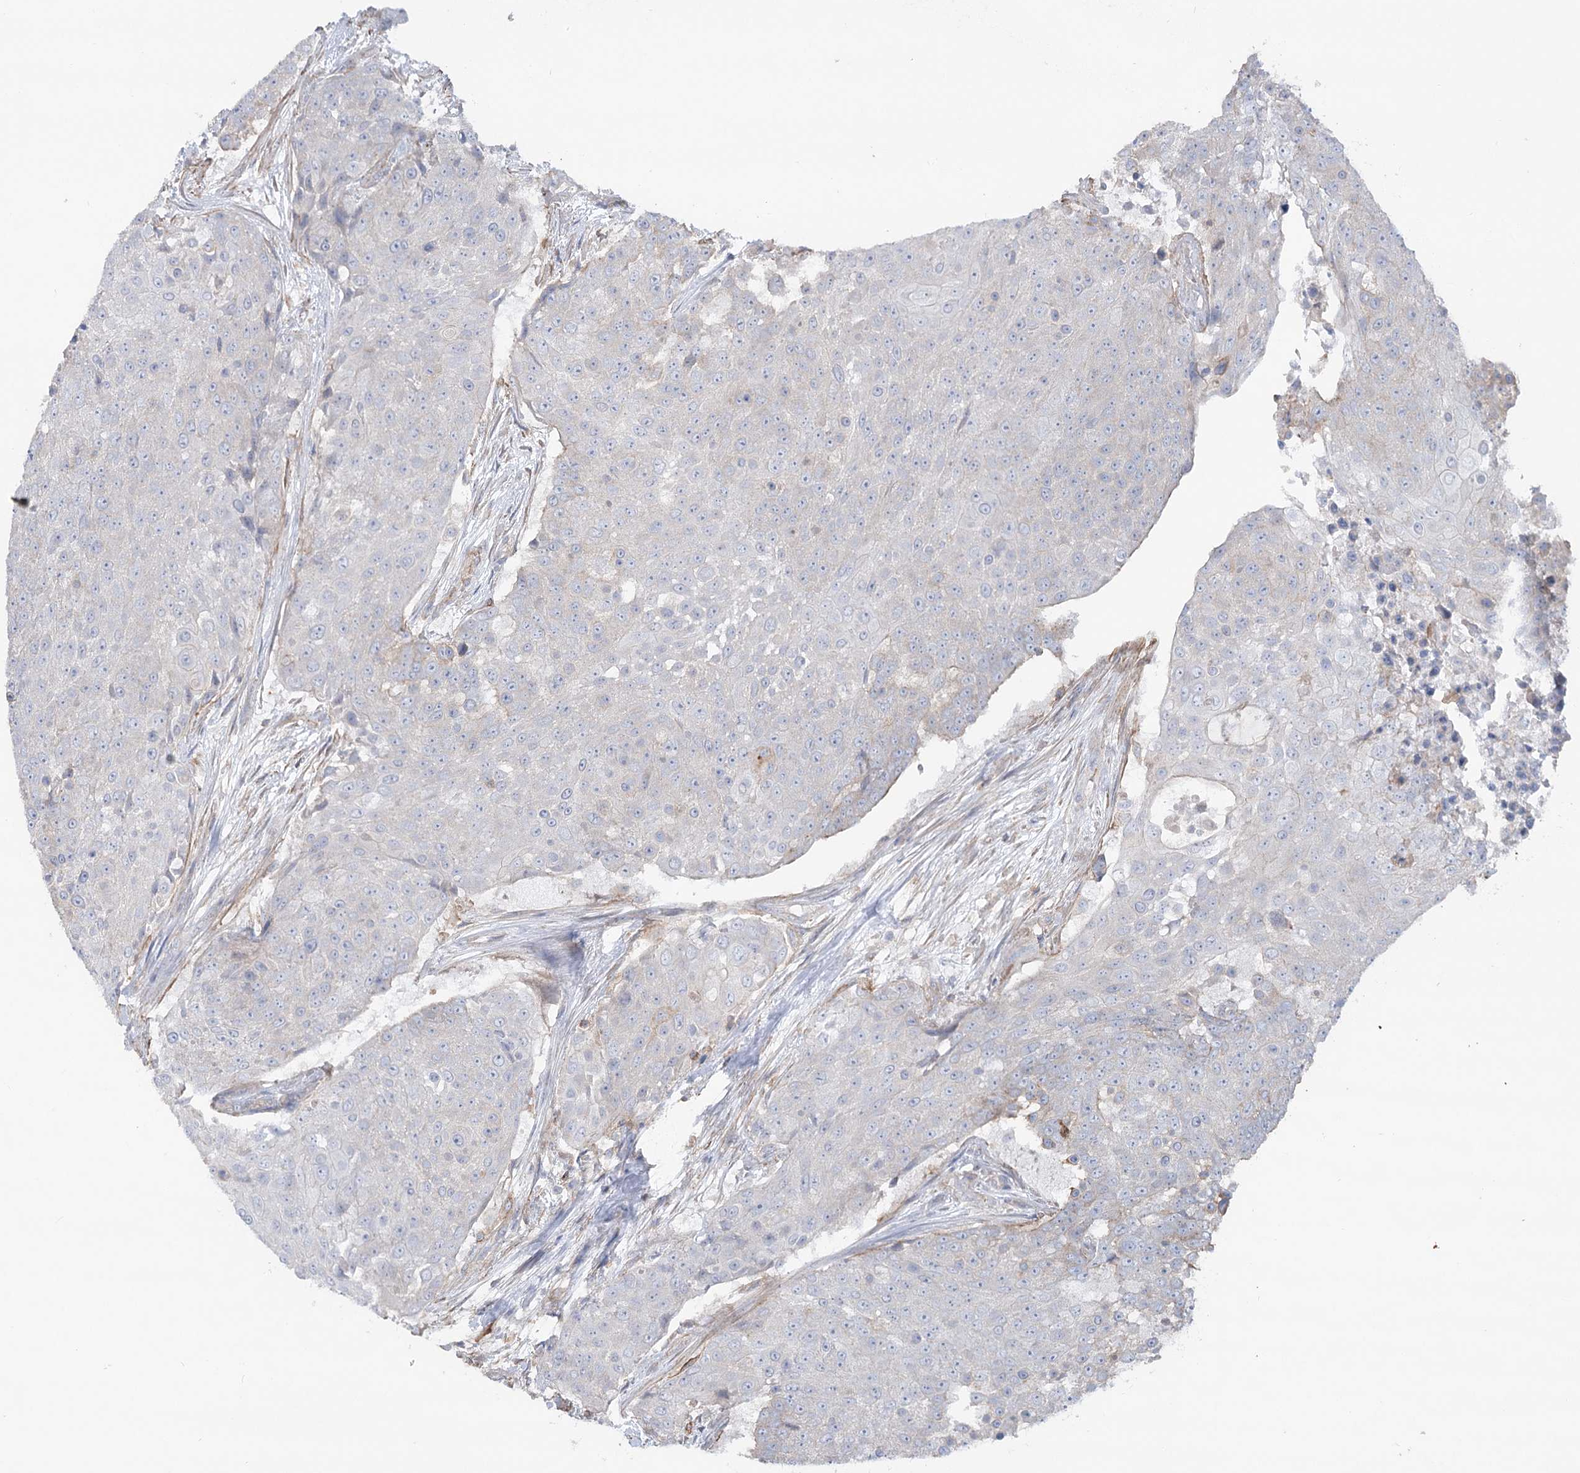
{"staining": {"intensity": "negative", "quantity": "none", "location": "none"}, "tissue": "urothelial cancer", "cell_type": "Tumor cells", "image_type": "cancer", "snomed": [{"axis": "morphology", "description": "Urothelial carcinoma, High grade"}, {"axis": "topography", "description": "Urinary bladder"}], "caption": "Immunohistochemical staining of human urothelial carcinoma (high-grade) displays no significant positivity in tumor cells.", "gene": "LARP1B", "patient": {"sex": "female", "age": 63}}